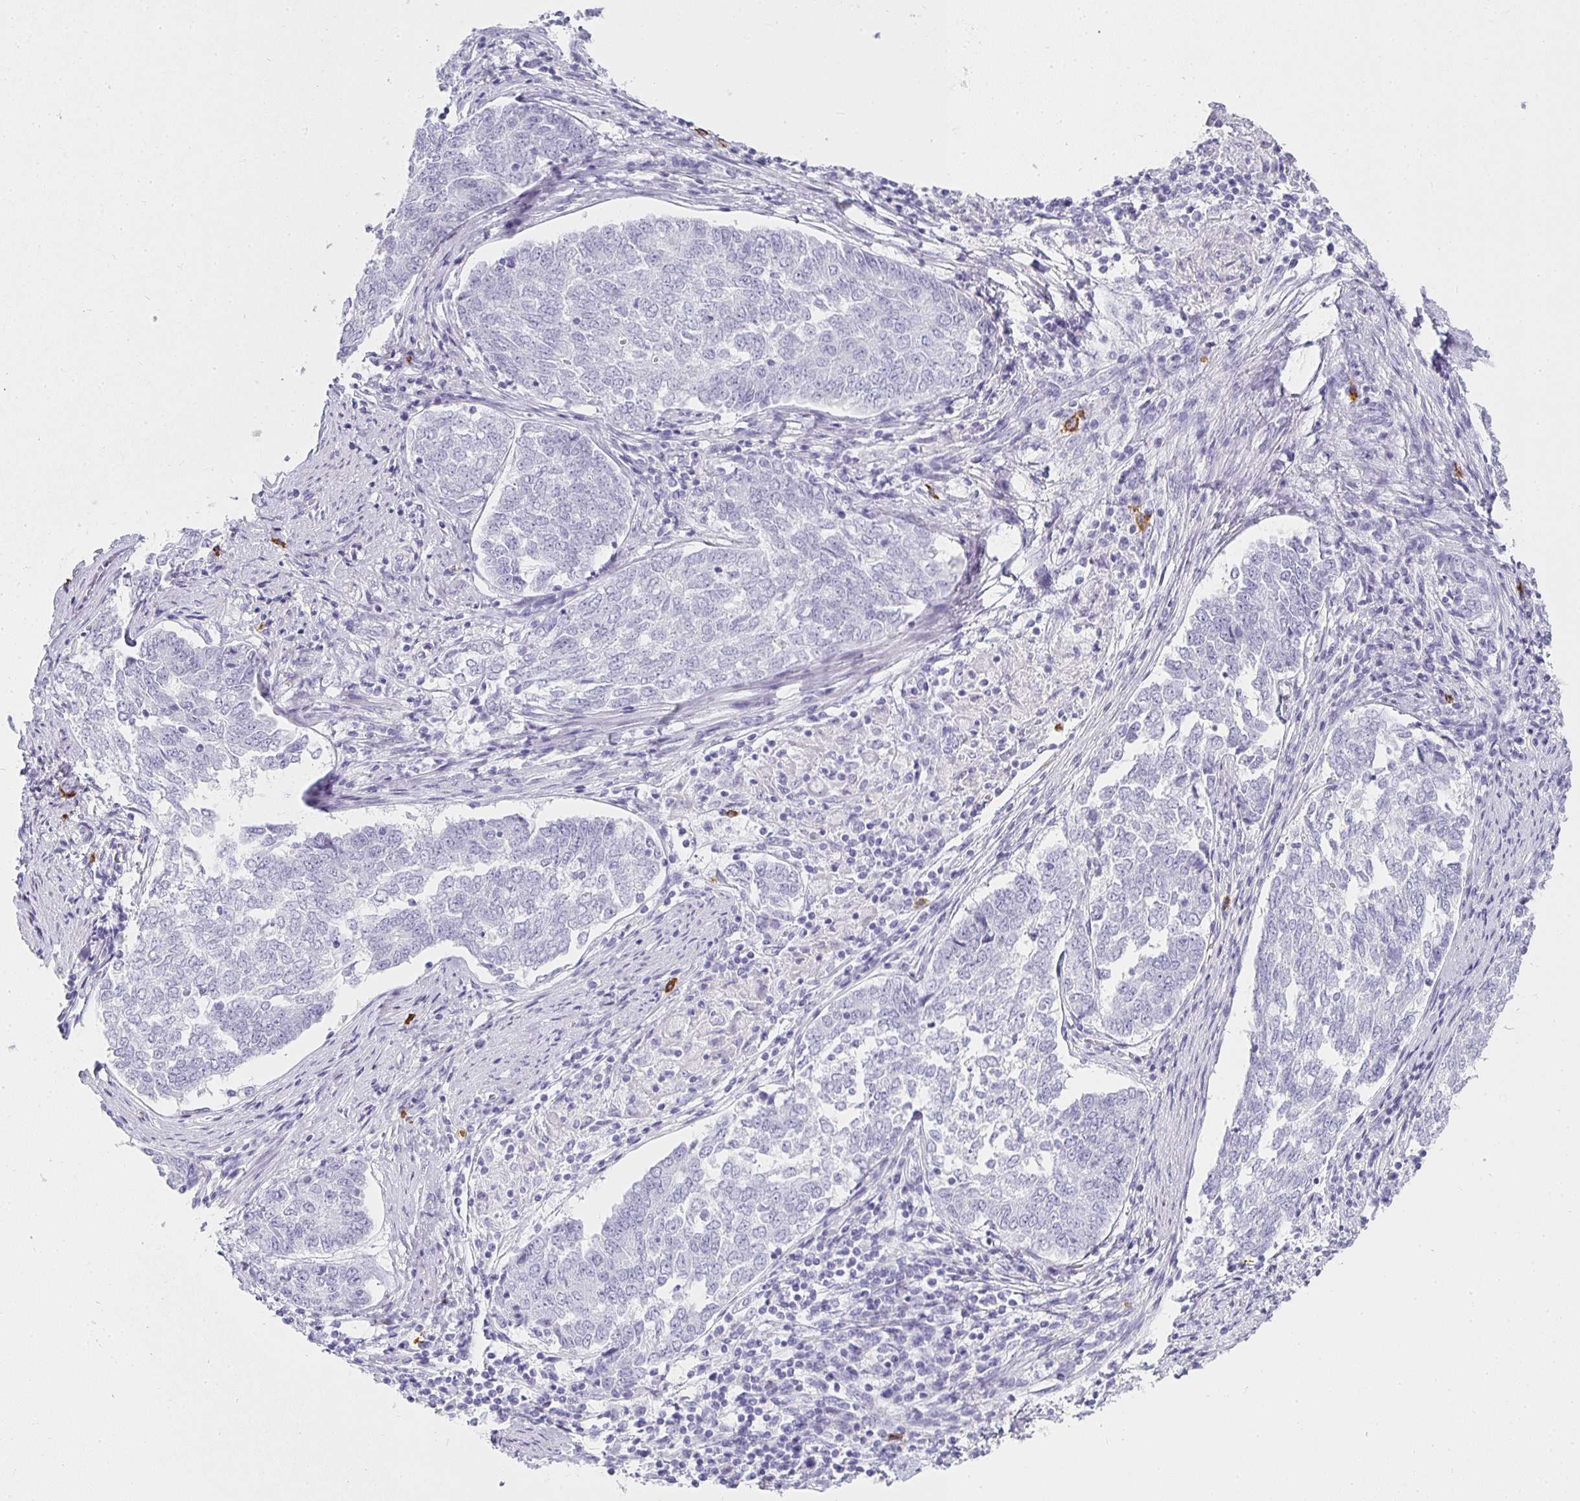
{"staining": {"intensity": "negative", "quantity": "none", "location": "none"}, "tissue": "endometrial cancer", "cell_type": "Tumor cells", "image_type": "cancer", "snomed": [{"axis": "morphology", "description": "Adenocarcinoma, NOS"}, {"axis": "topography", "description": "Endometrium"}], "caption": "Tumor cells show no significant staining in endometrial cancer.", "gene": "TPSD1", "patient": {"sex": "female", "age": 80}}